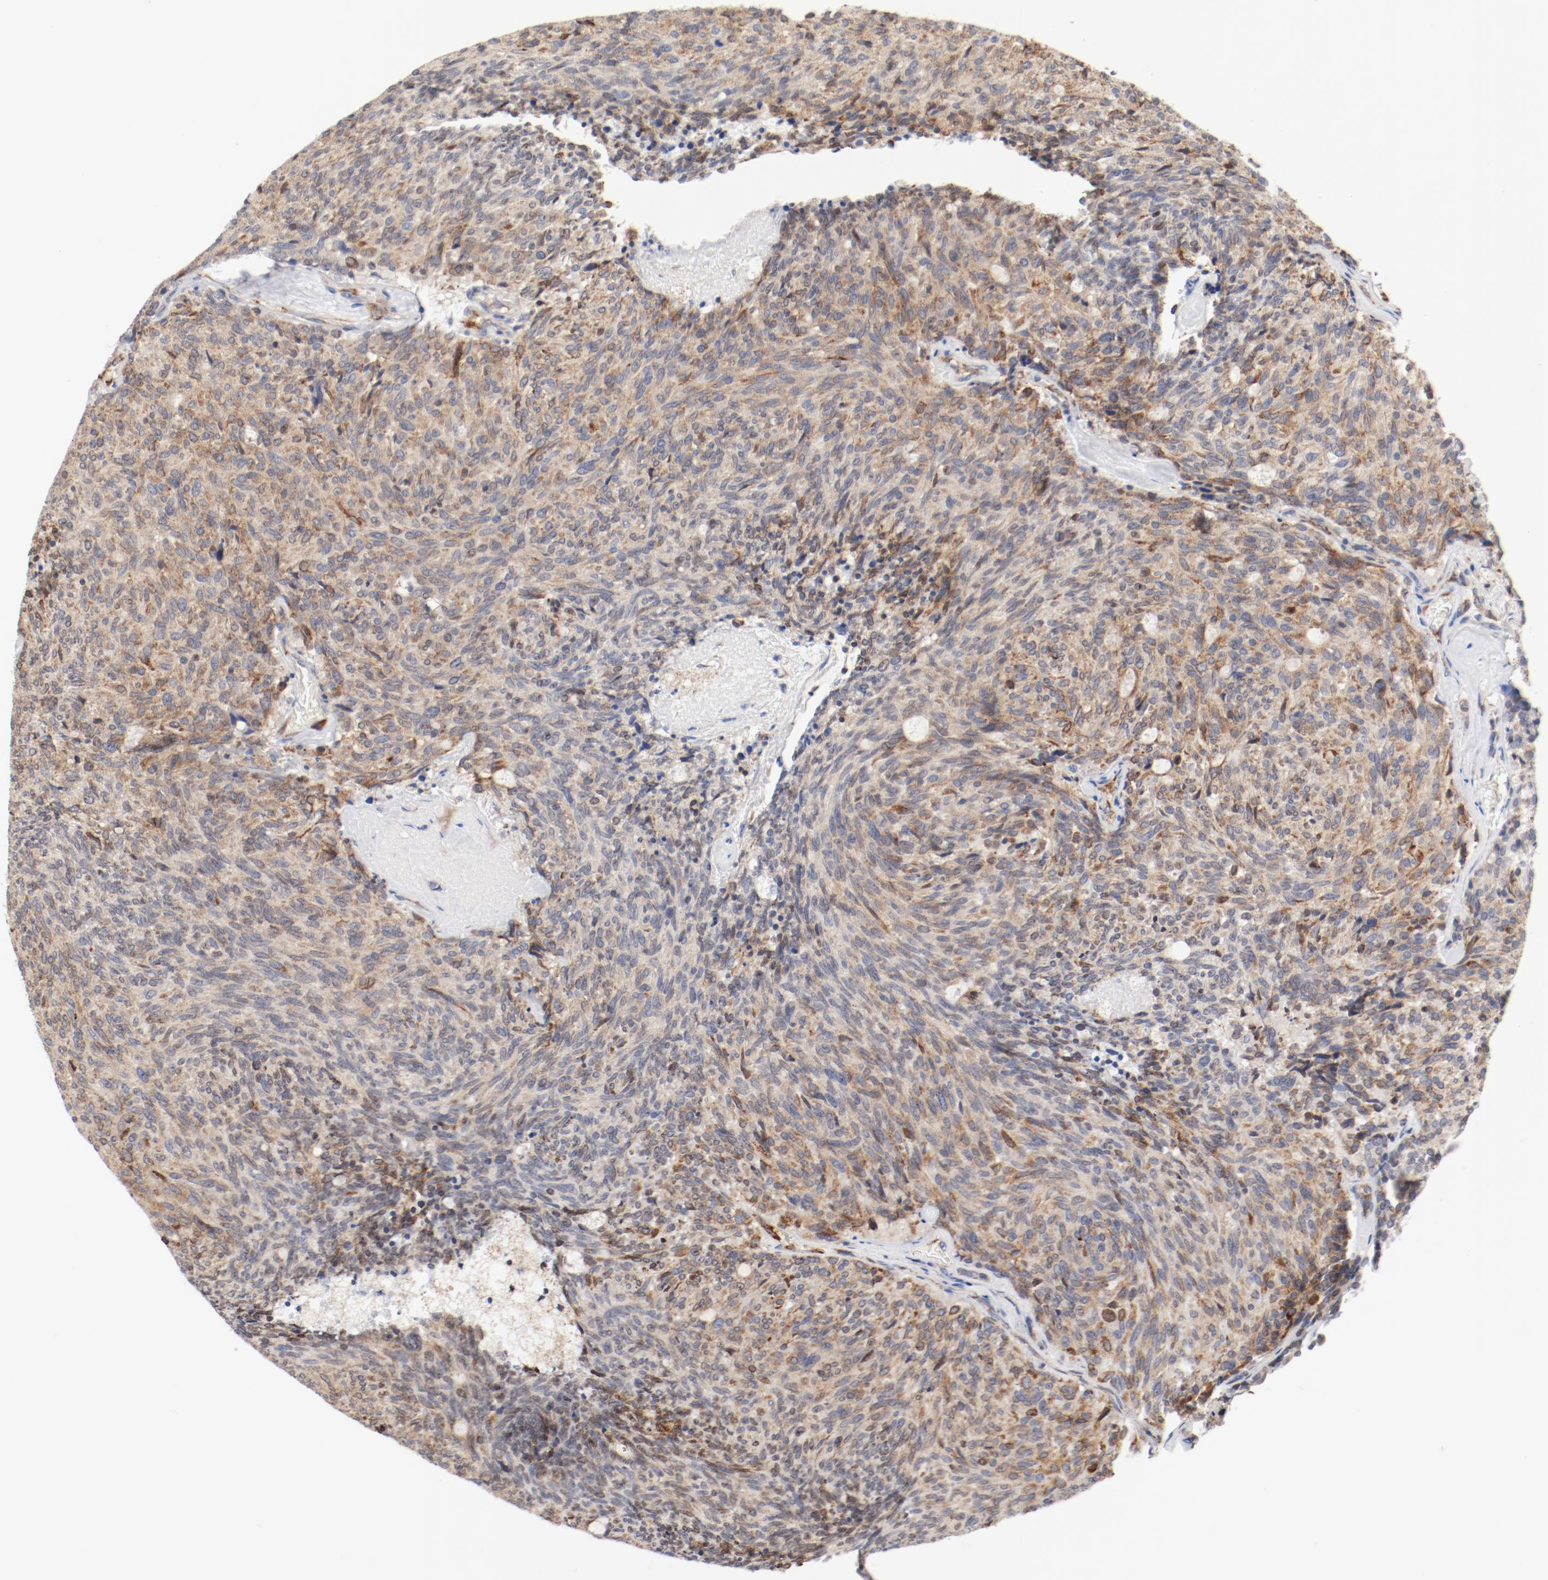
{"staining": {"intensity": "moderate", "quantity": ">75%", "location": "cytoplasmic/membranous"}, "tissue": "carcinoid", "cell_type": "Tumor cells", "image_type": "cancer", "snomed": [{"axis": "morphology", "description": "Carcinoid, malignant, NOS"}, {"axis": "topography", "description": "Pancreas"}], "caption": "IHC image of neoplastic tissue: carcinoid stained using immunohistochemistry demonstrates medium levels of moderate protein expression localized specifically in the cytoplasmic/membranous of tumor cells, appearing as a cytoplasmic/membranous brown color.", "gene": "PDPK1", "patient": {"sex": "female", "age": 54}}